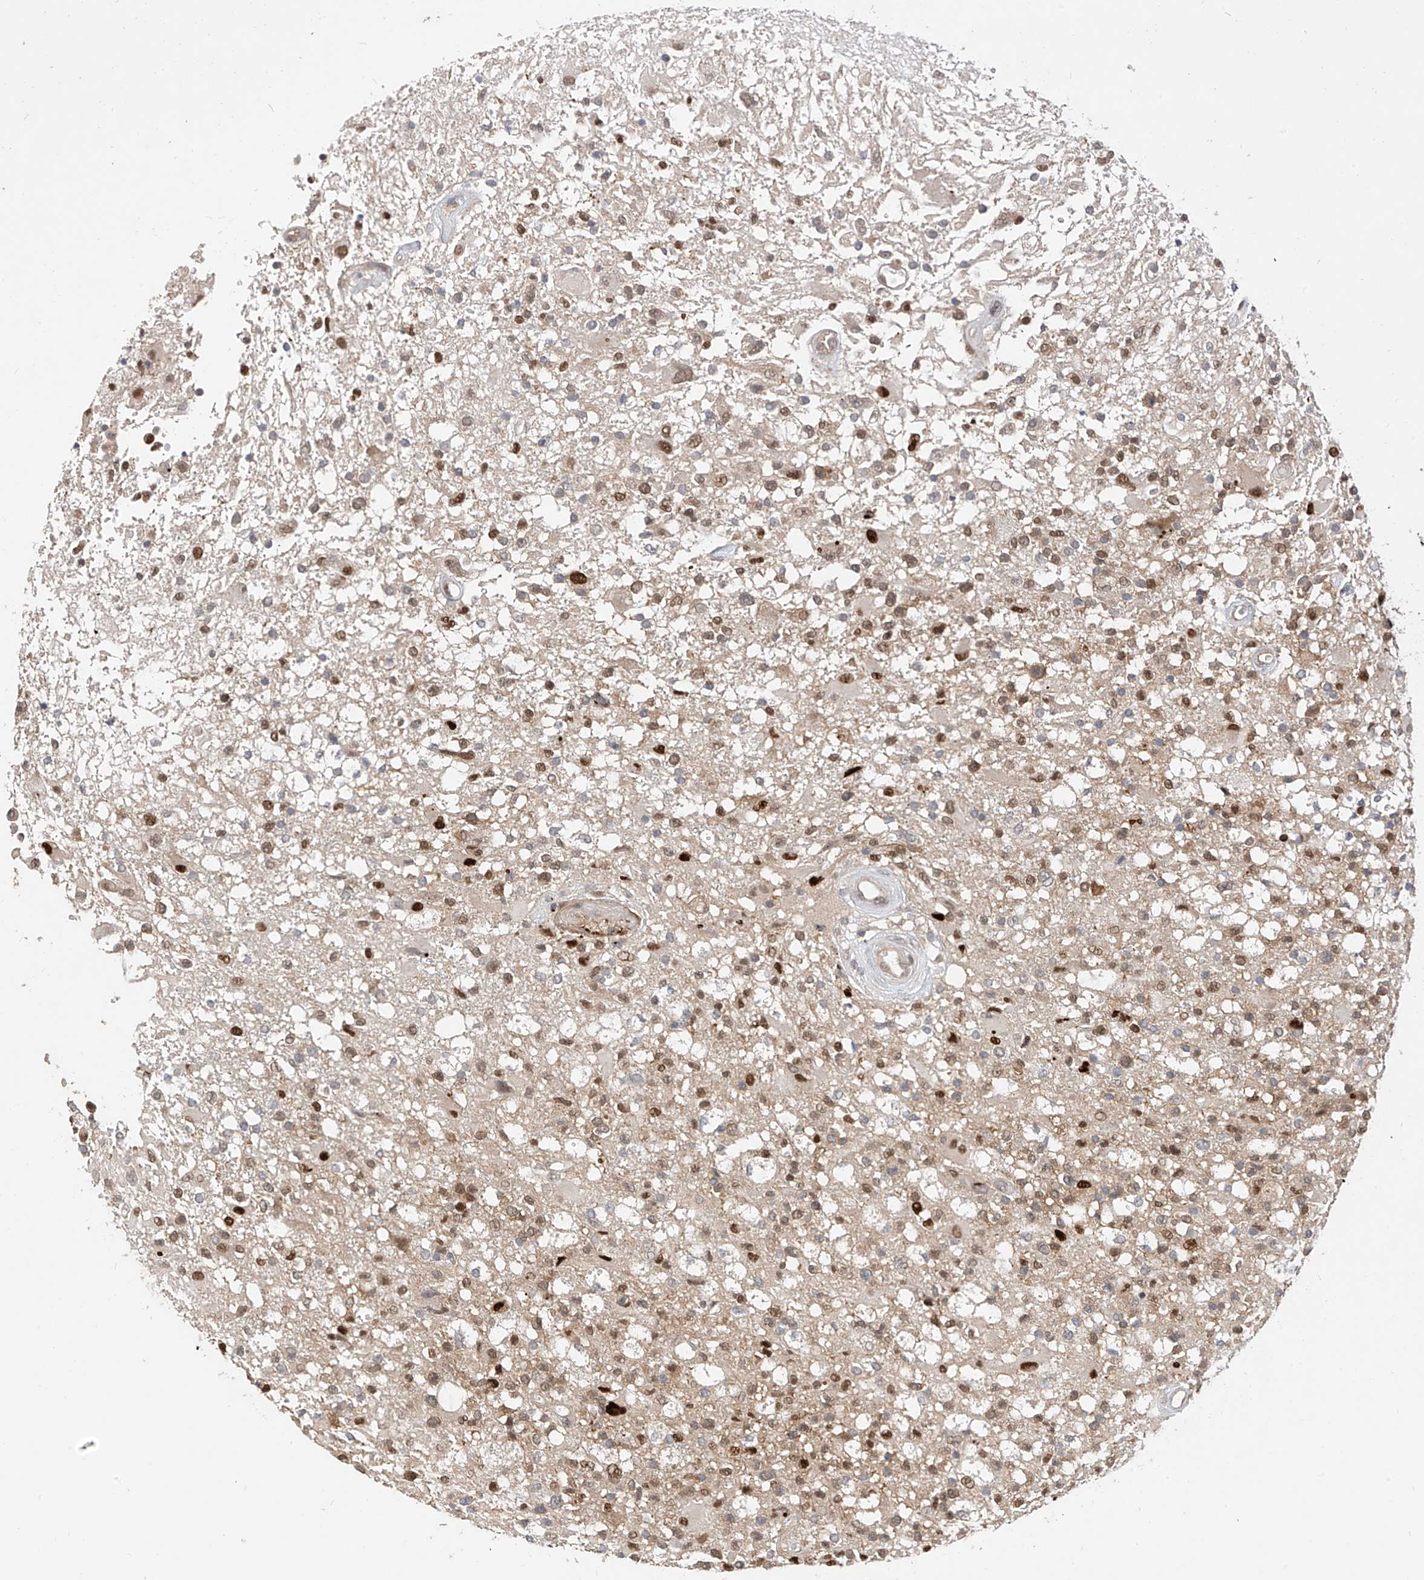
{"staining": {"intensity": "strong", "quantity": "25%-75%", "location": "nuclear"}, "tissue": "glioma", "cell_type": "Tumor cells", "image_type": "cancer", "snomed": [{"axis": "morphology", "description": "Glioma, malignant, High grade"}, {"axis": "morphology", "description": "Glioblastoma, NOS"}, {"axis": "topography", "description": "Brain"}], "caption": "Immunohistochemical staining of human glioma demonstrates strong nuclear protein positivity in approximately 25%-75% of tumor cells.", "gene": "MRTFA", "patient": {"sex": "male", "age": 60}}